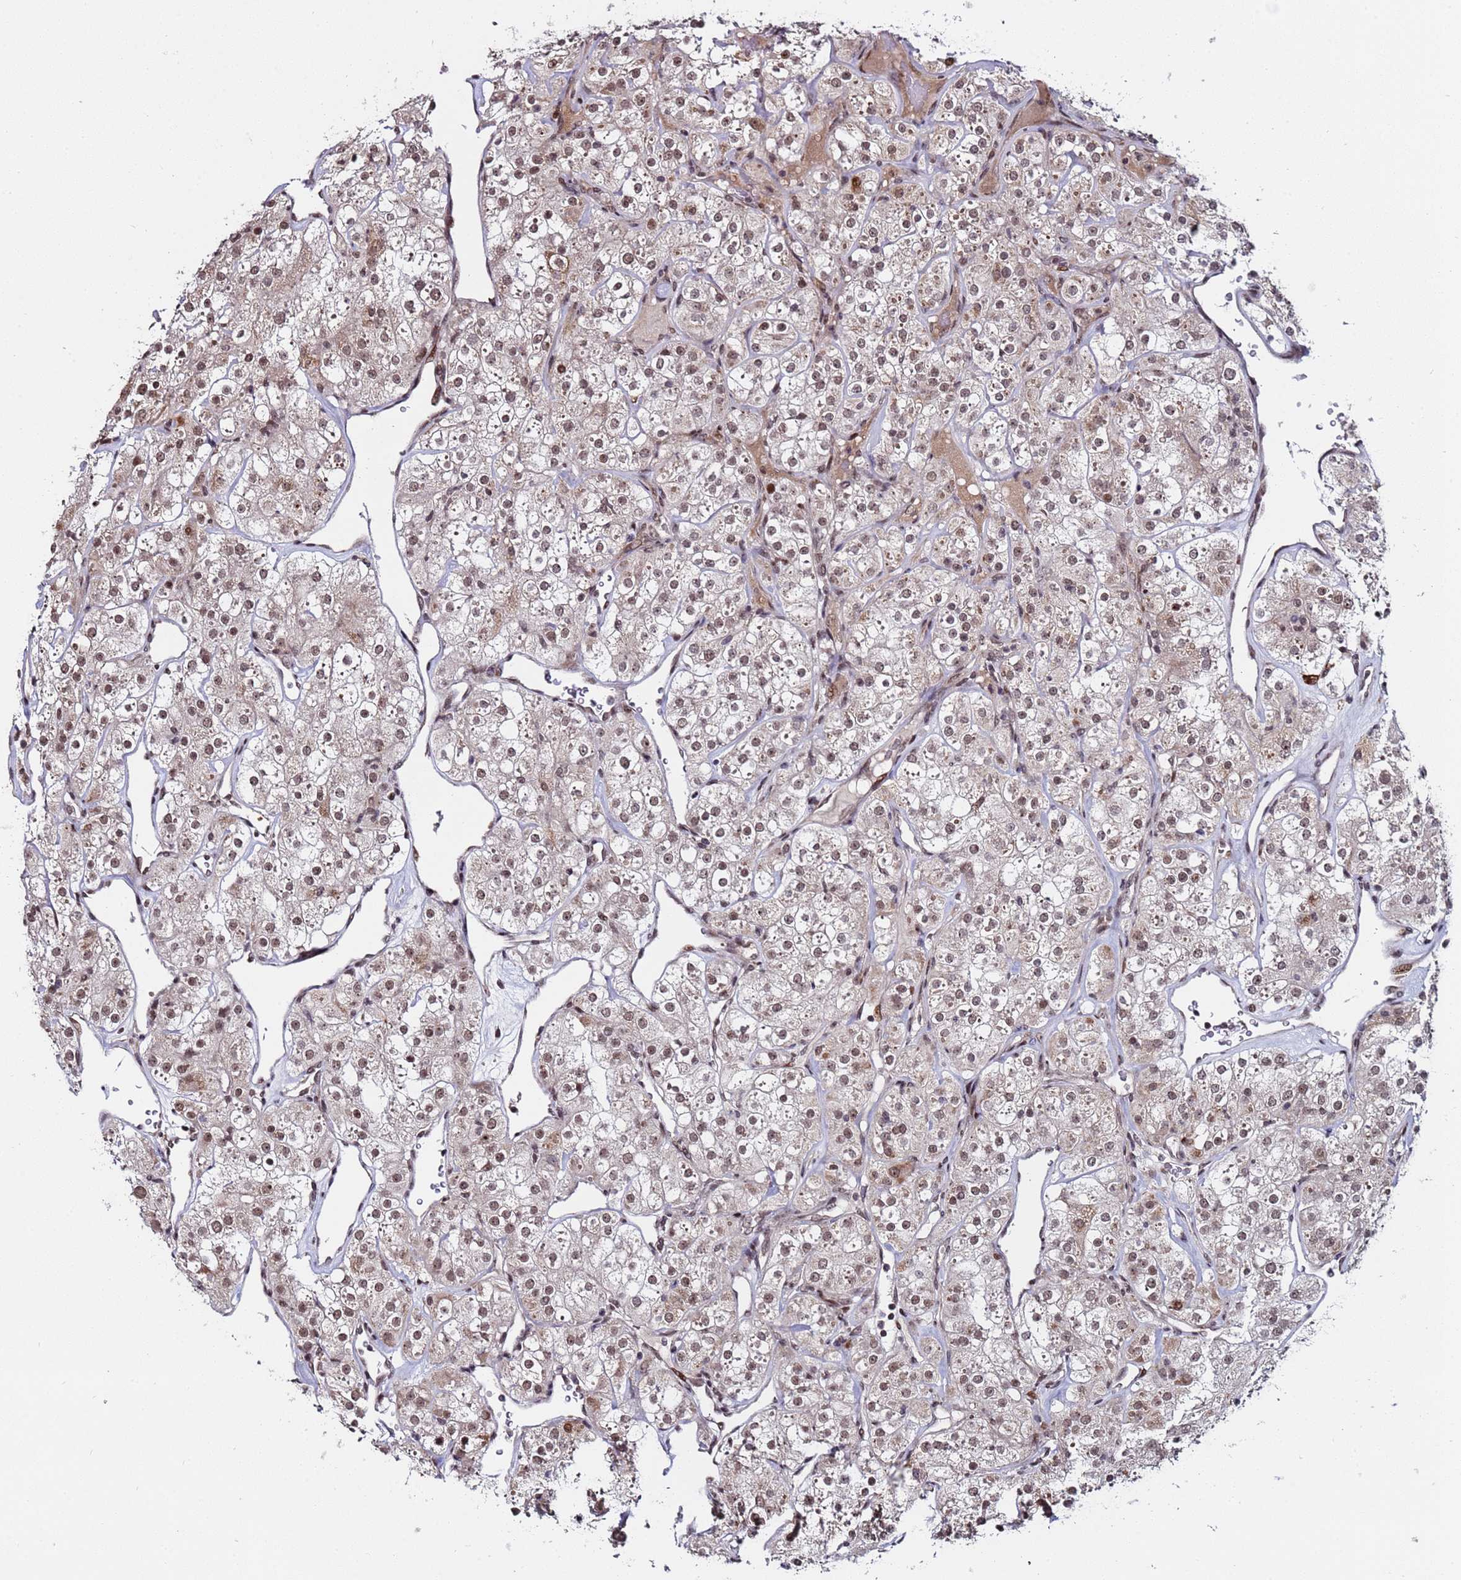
{"staining": {"intensity": "weak", "quantity": ">75%", "location": "nuclear"}, "tissue": "renal cancer", "cell_type": "Tumor cells", "image_type": "cancer", "snomed": [{"axis": "morphology", "description": "Adenocarcinoma, NOS"}, {"axis": "topography", "description": "Kidney"}], "caption": "Tumor cells display low levels of weak nuclear positivity in about >75% of cells in human renal adenocarcinoma.", "gene": "PPM1H", "patient": {"sex": "male", "age": 77}}